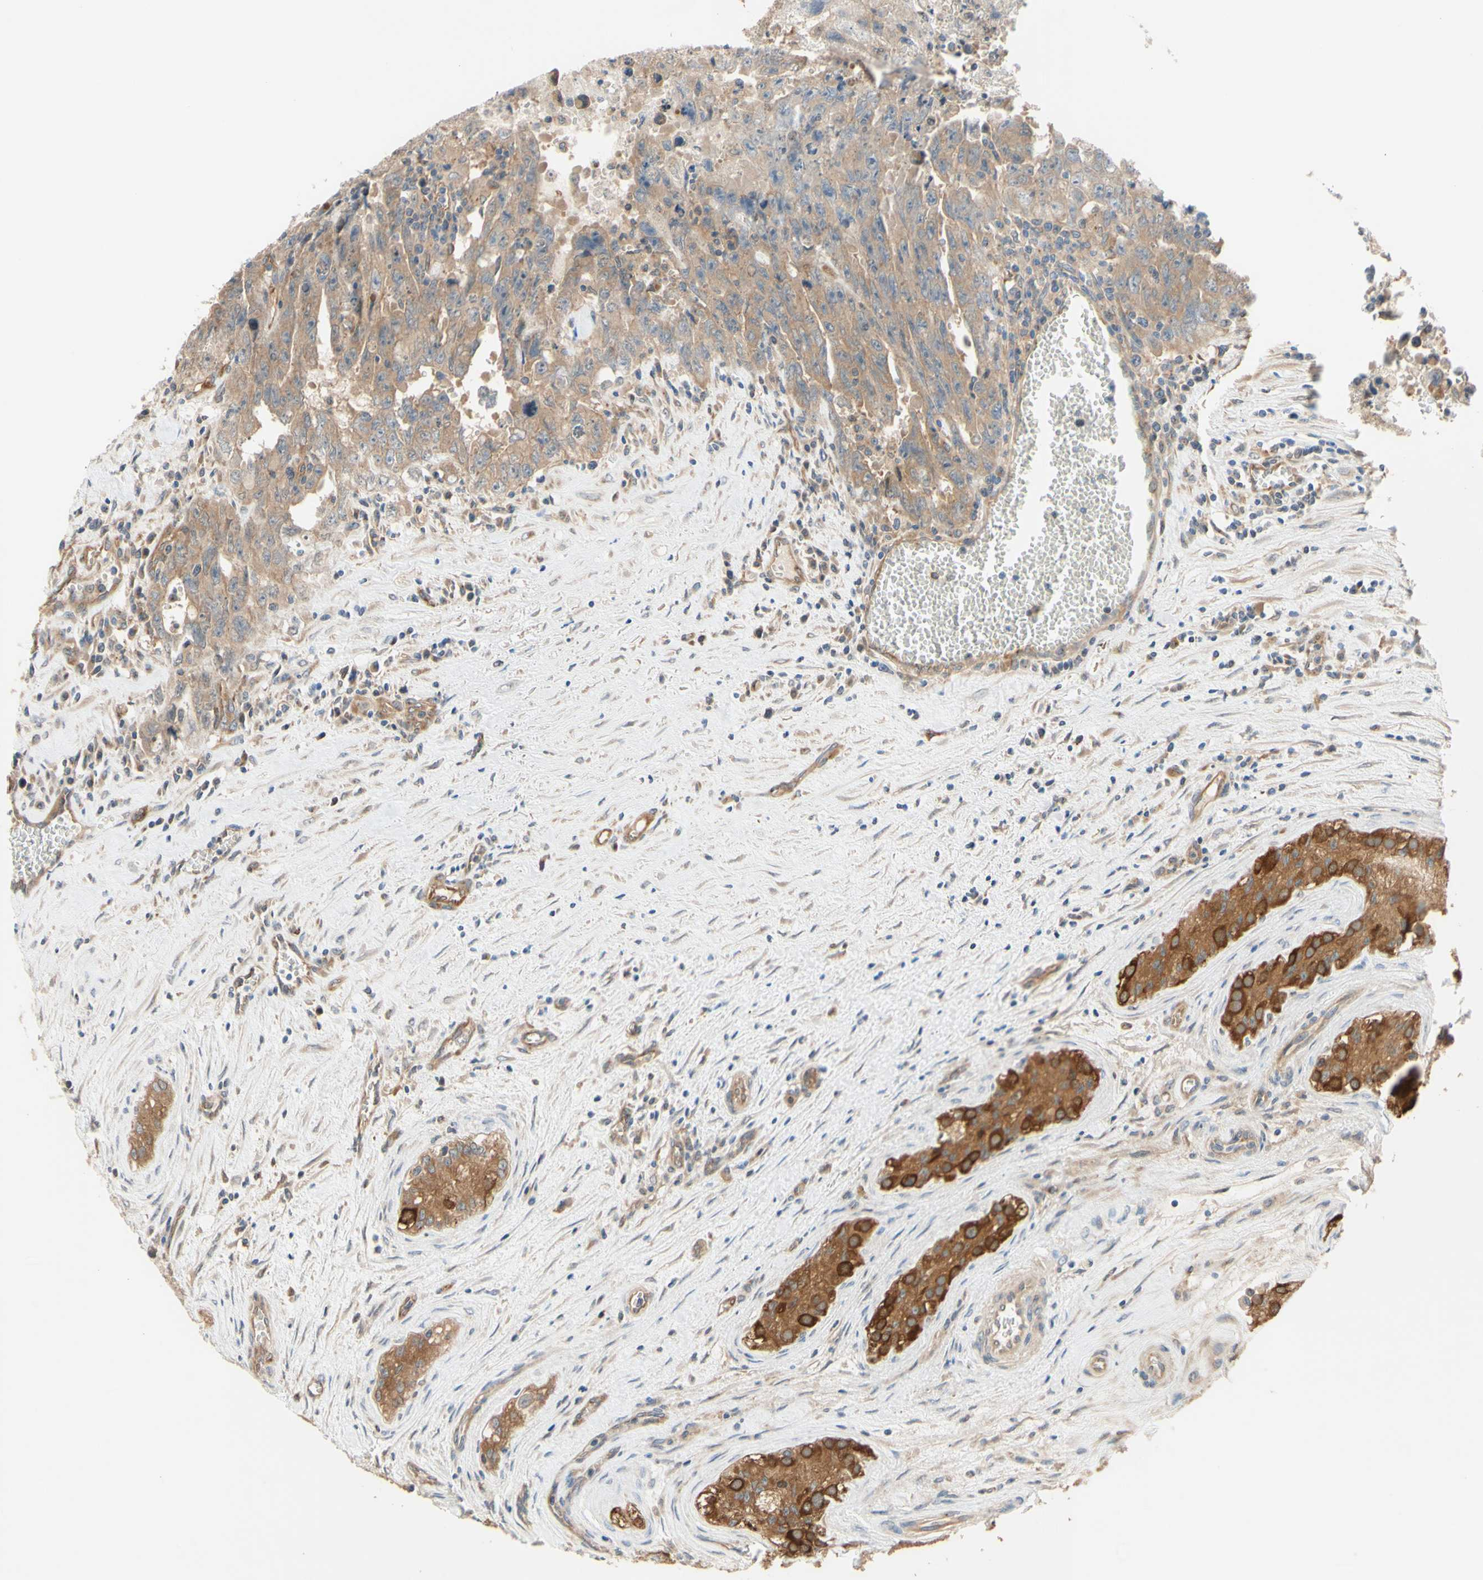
{"staining": {"intensity": "weak", "quantity": ">75%", "location": "cytoplasmic/membranous"}, "tissue": "testis cancer", "cell_type": "Tumor cells", "image_type": "cancer", "snomed": [{"axis": "morphology", "description": "Carcinoma, Embryonal, NOS"}, {"axis": "topography", "description": "Testis"}], "caption": "The image exhibits a brown stain indicating the presence of a protein in the cytoplasmic/membranous of tumor cells in testis cancer. The protein is shown in brown color, while the nuclei are stained blue.", "gene": "DYNLRB1", "patient": {"sex": "male", "age": 28}}